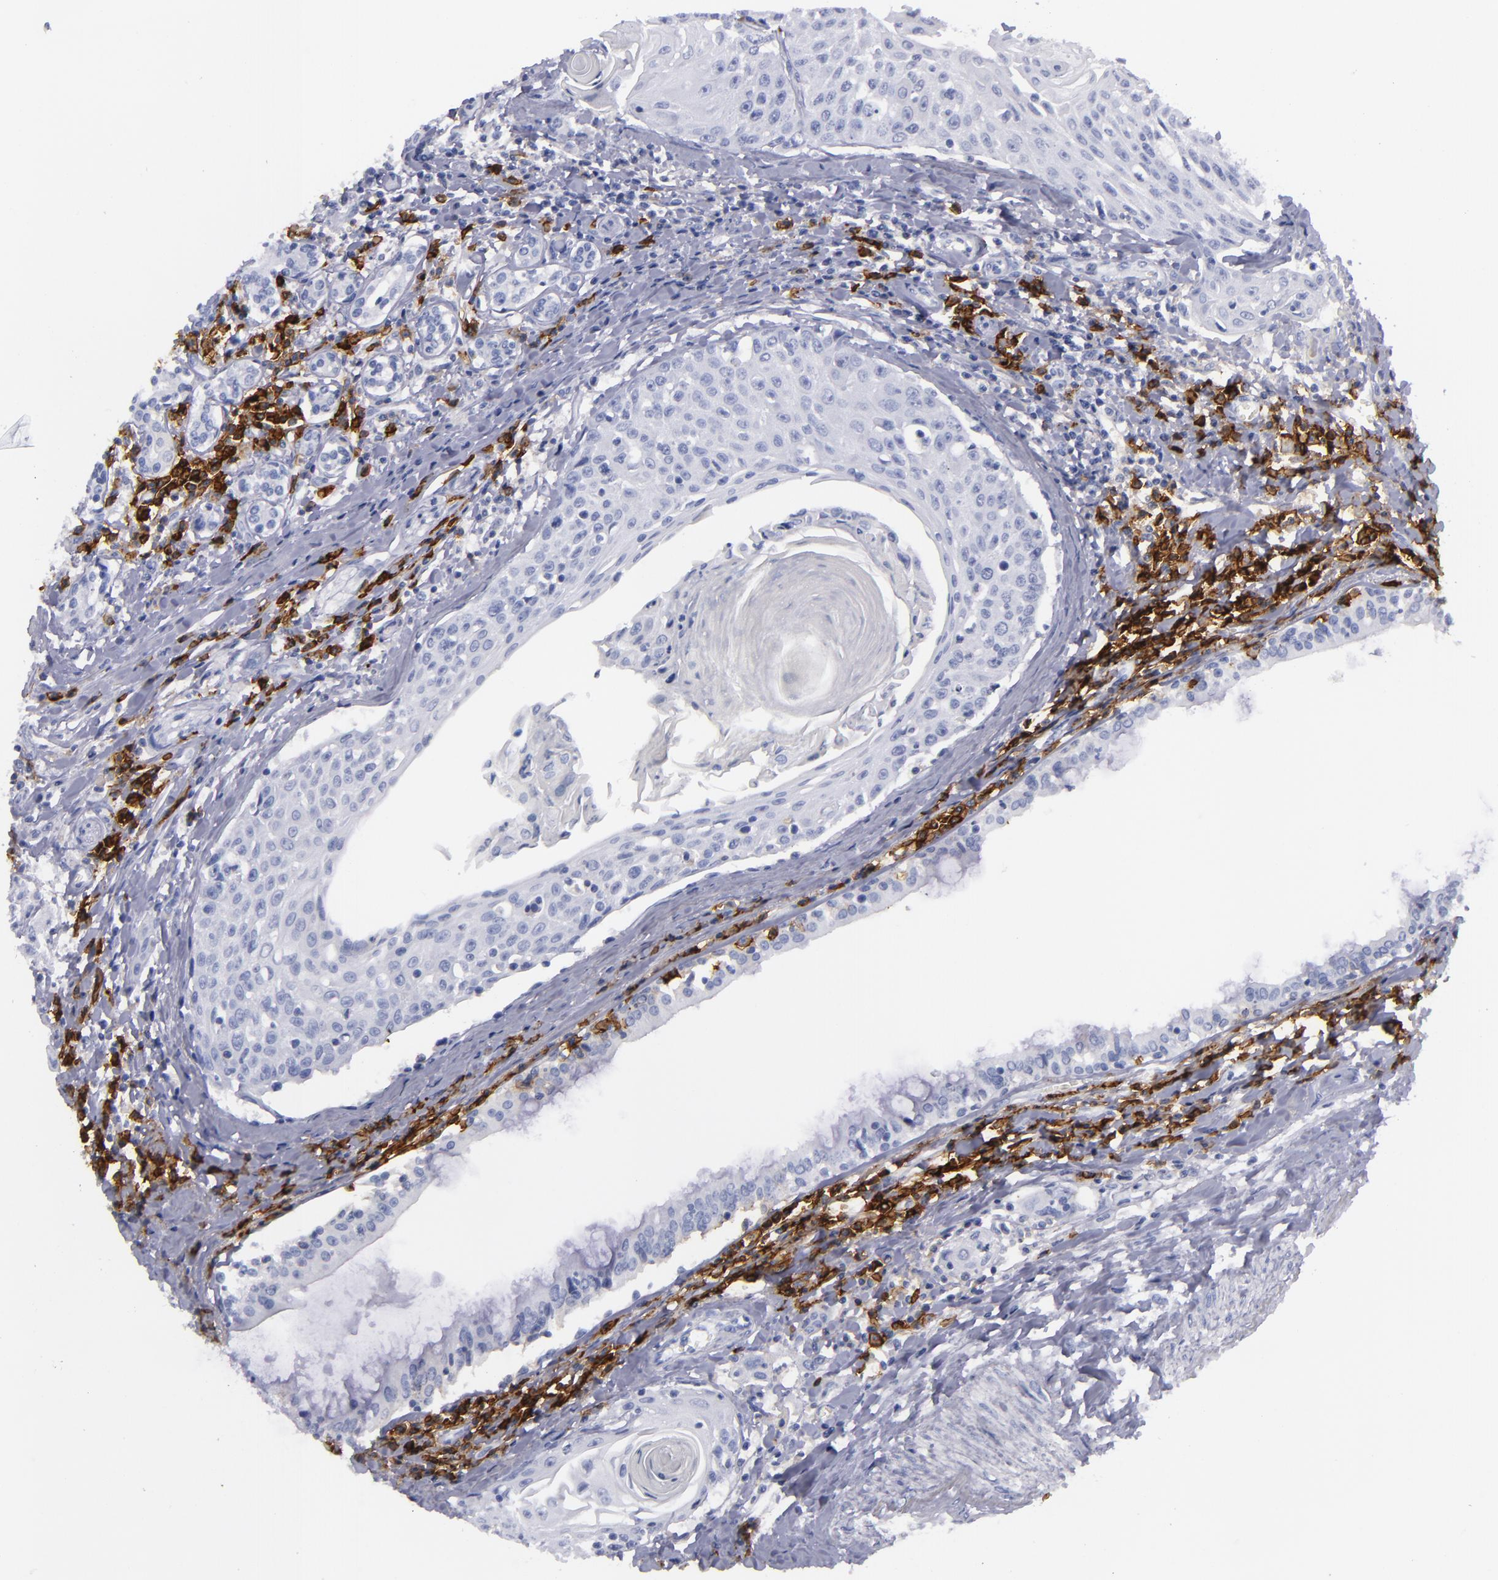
{"staining": {"intensity": "negative", "quantity": "none", "location": "none"}, "tissue": "head and neck cancer", "cell_type": "Tumor cells", "image_type": "cancer", "snomed": [{"axis": "morphology", "description": "Squamous cell carcinoma, NOS"}, {"axis": "morphology", "description": "Squamous cell carcinoma, metastatic, NOS"}, {"axis": "topography", "description": "Lymph node"}, {"axis": "topography", "description": "Salivary gland"}, {"axis": "topography", "description": "Head-Neck"}], "caption": "Tumor cells show no significant expression in head and neck metastatic squamous cell carcinoma.", "gene": "CD38", "patient": {"sex": "female", "age": 74}}